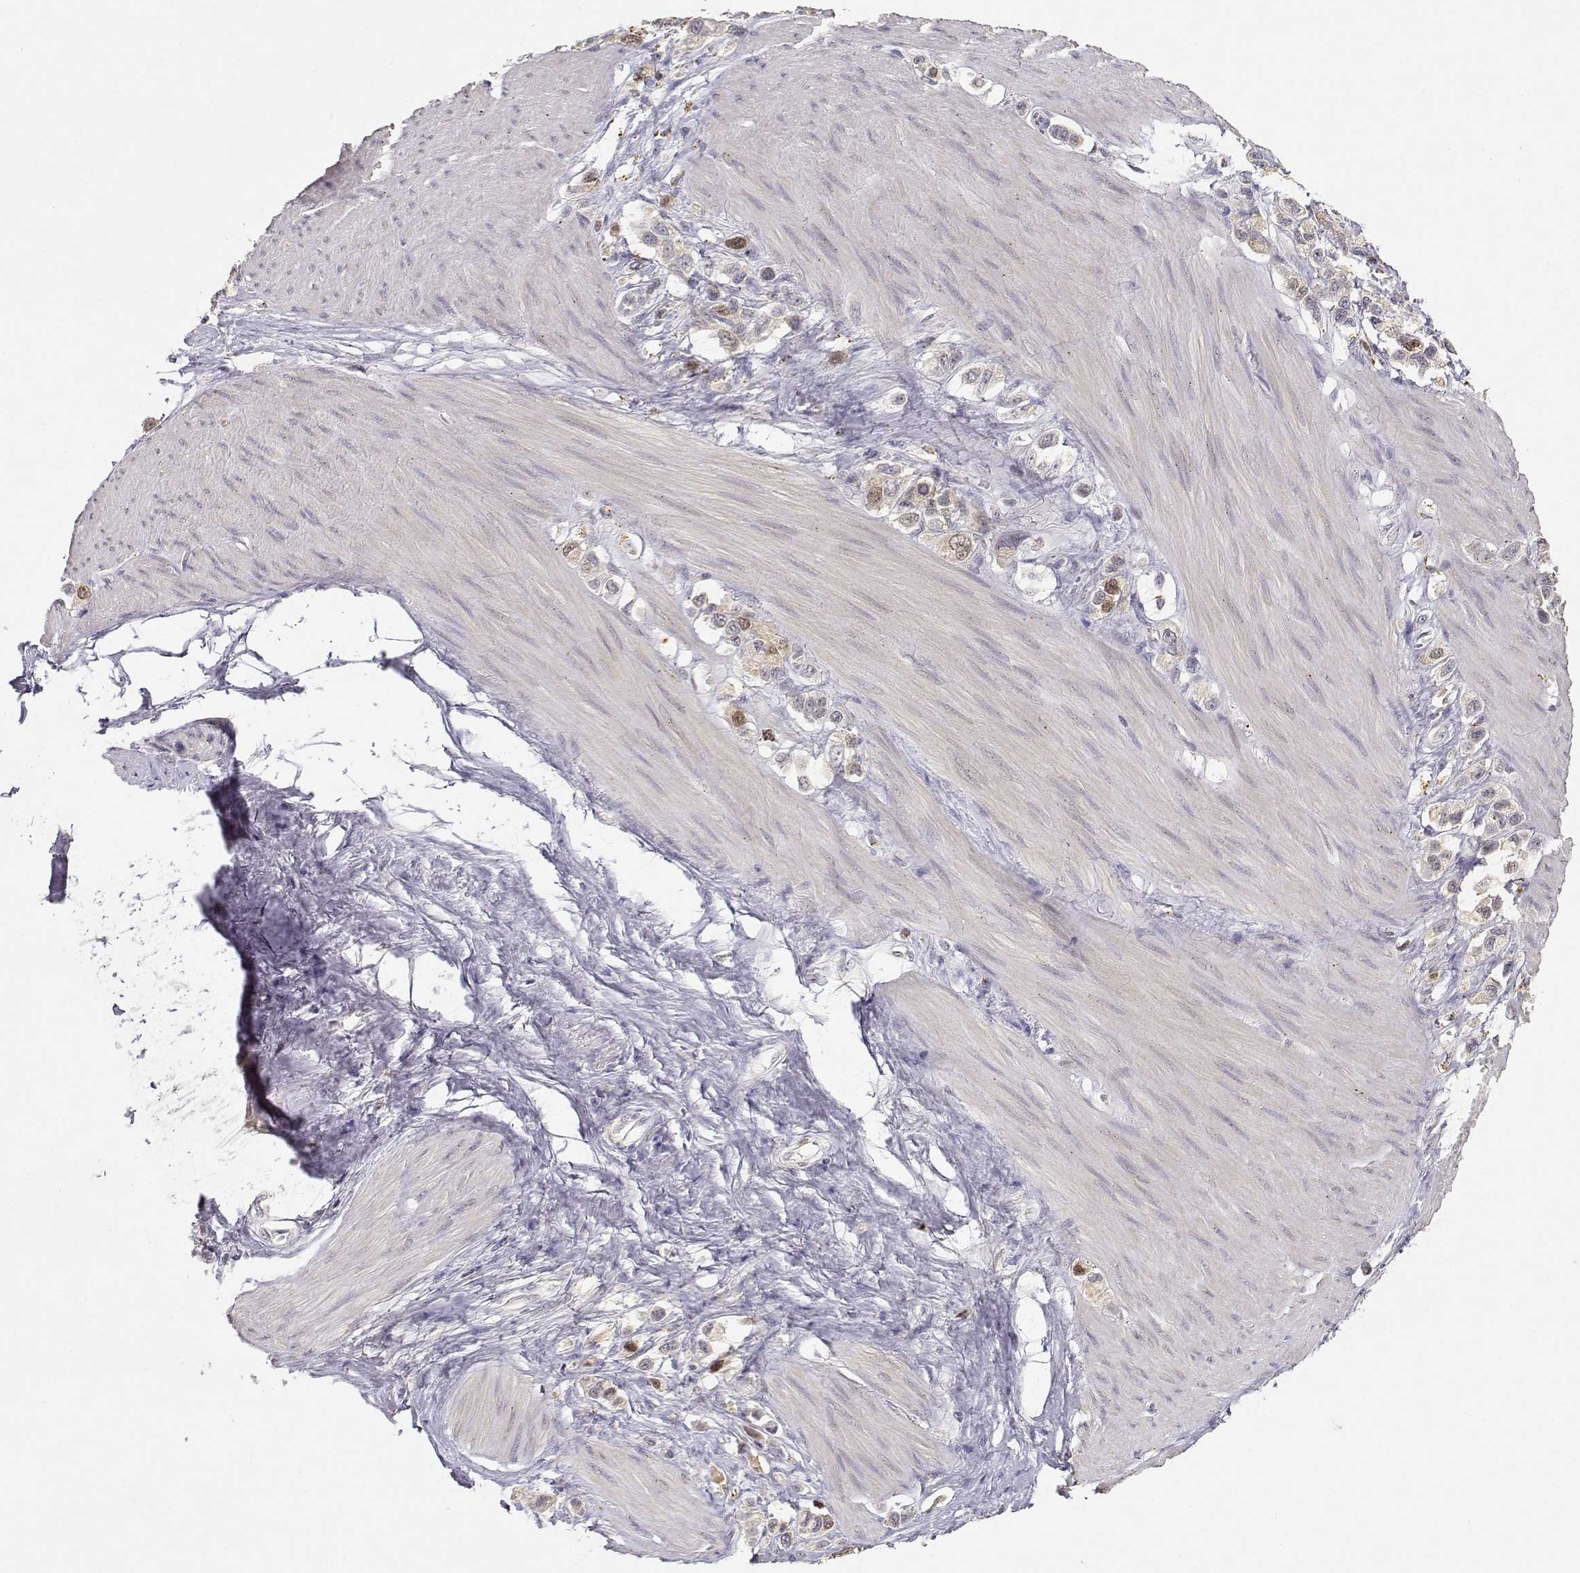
{"staining": {"intensity": "weak", "quantity": "<25%", "location": "nuclear"}, "tissue": "stomach cancer", "cell_type": "Tumor cells", "image_type": "cancer", "snomed": [{"axis": "morphology", "description": "Normal tissue, NOS"}, {"axis": "morphology", "description": "Adenocarcinoma, NOS"}, {"axis": "morphology", "description": "Adenocarcinoma, High grade"}, {"axis": "topography", "description": "Stomach, upper"}, {"axis": "topography", "description": "Stomach"}], "caption": "The IHC image has no significant positivity in tumor cells of stomach high-grade adenocarcinoma tissue.", "gene": "RAD51", "patient": {"sex": "female", "age": 65}}